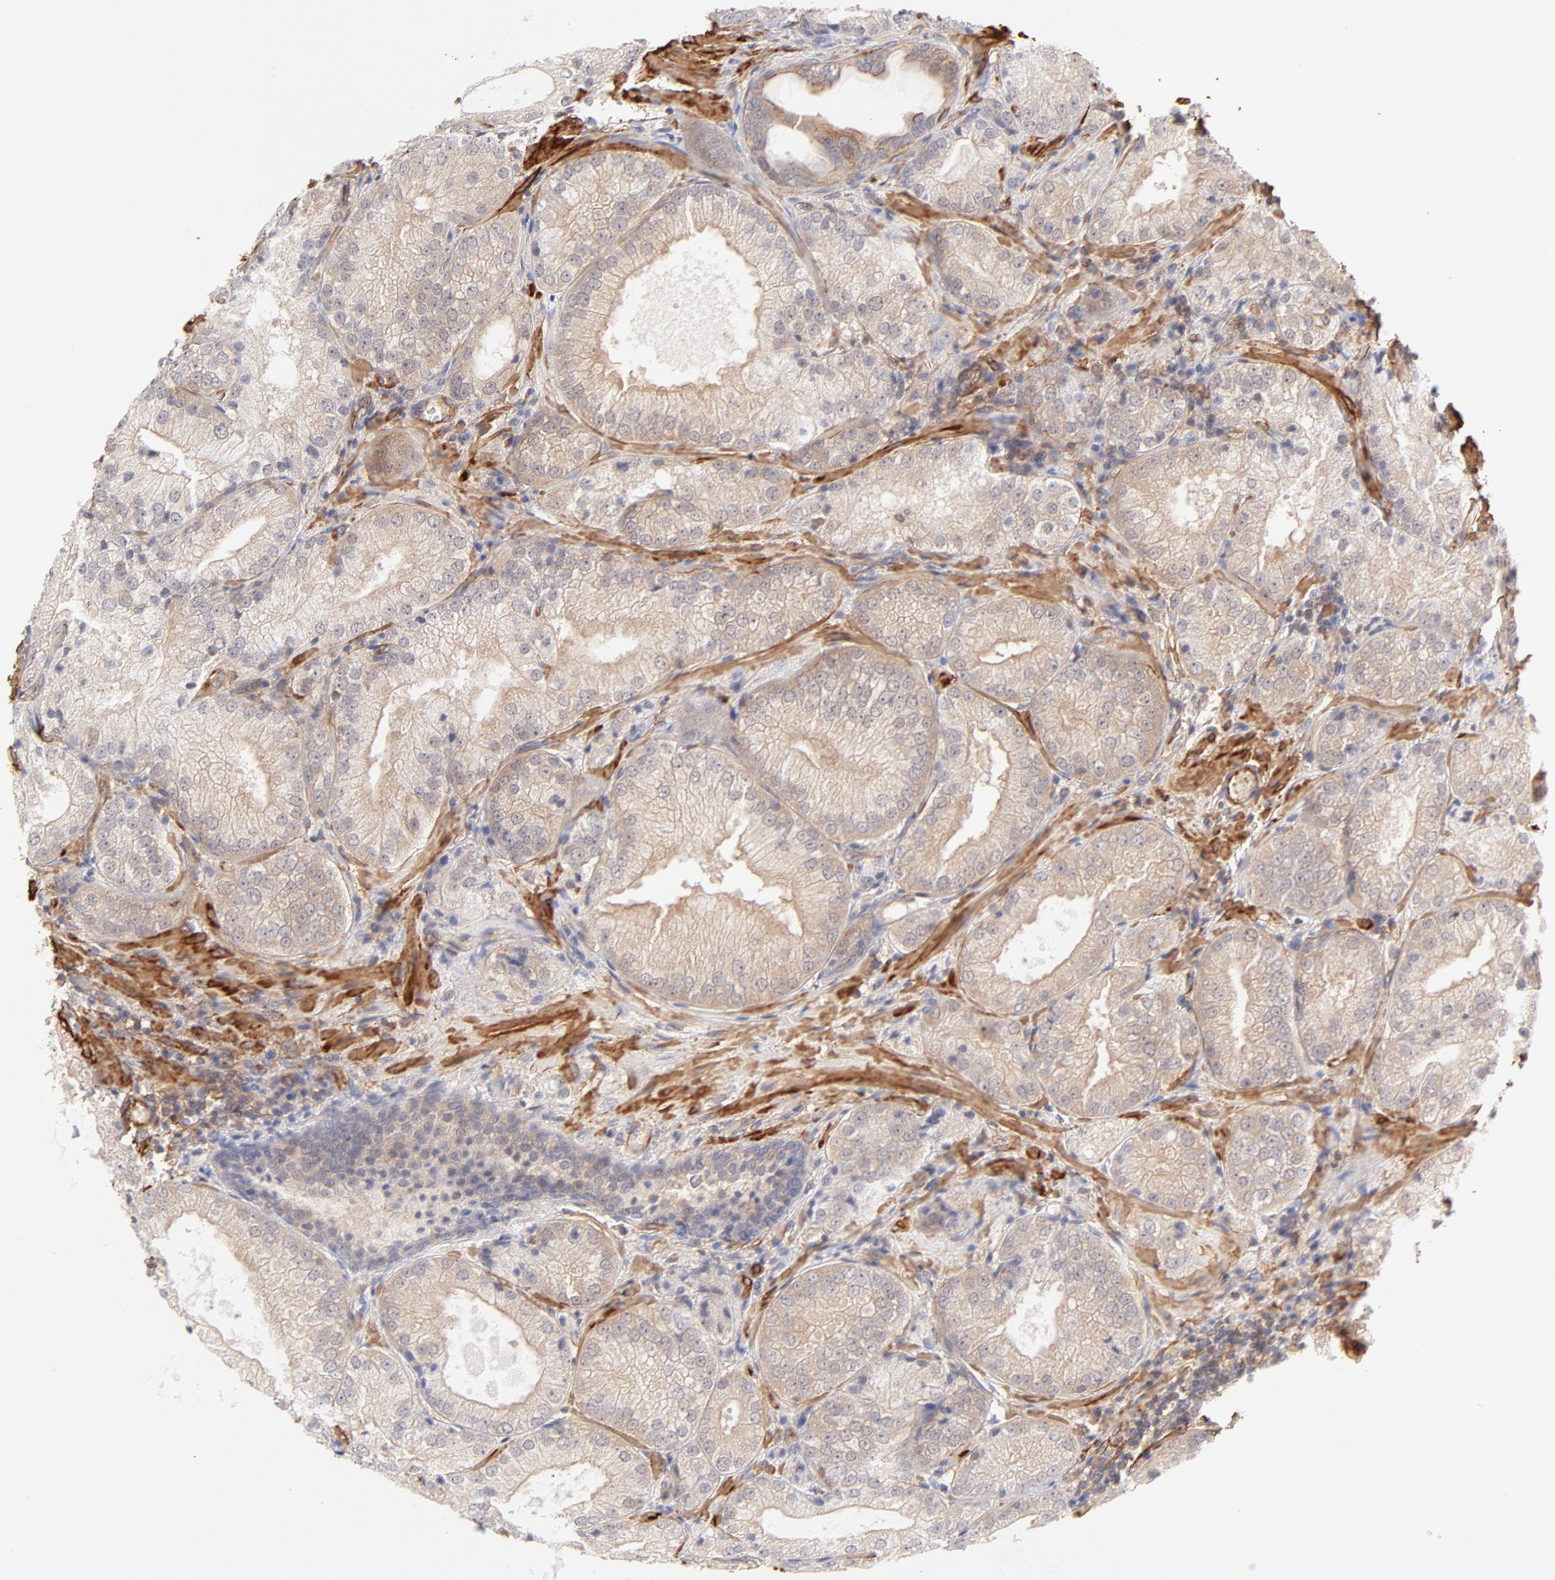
{"staining": {"intensity": "weak", "quantity": ">75%", "location": "cytoplasmic/membranous"}, "tissue": "prostate cancer", "cell_type": "Tumor cells", "image_type": "cancer", "snomed": [{"axis": "morphology", "description": "Adenocarcinoma, Low grade"}, {"axis": "topography", "description": "Prostate"}], "caption": "This histopathology image exhibits immunohistochemistry (IHC) staining of prostate cancer, with low weak cytoplasmic/membranous expression in about >75% of tumor cells.", "gene": "LDLRAP1", "patient": {"sex": "male", "age": 60}}